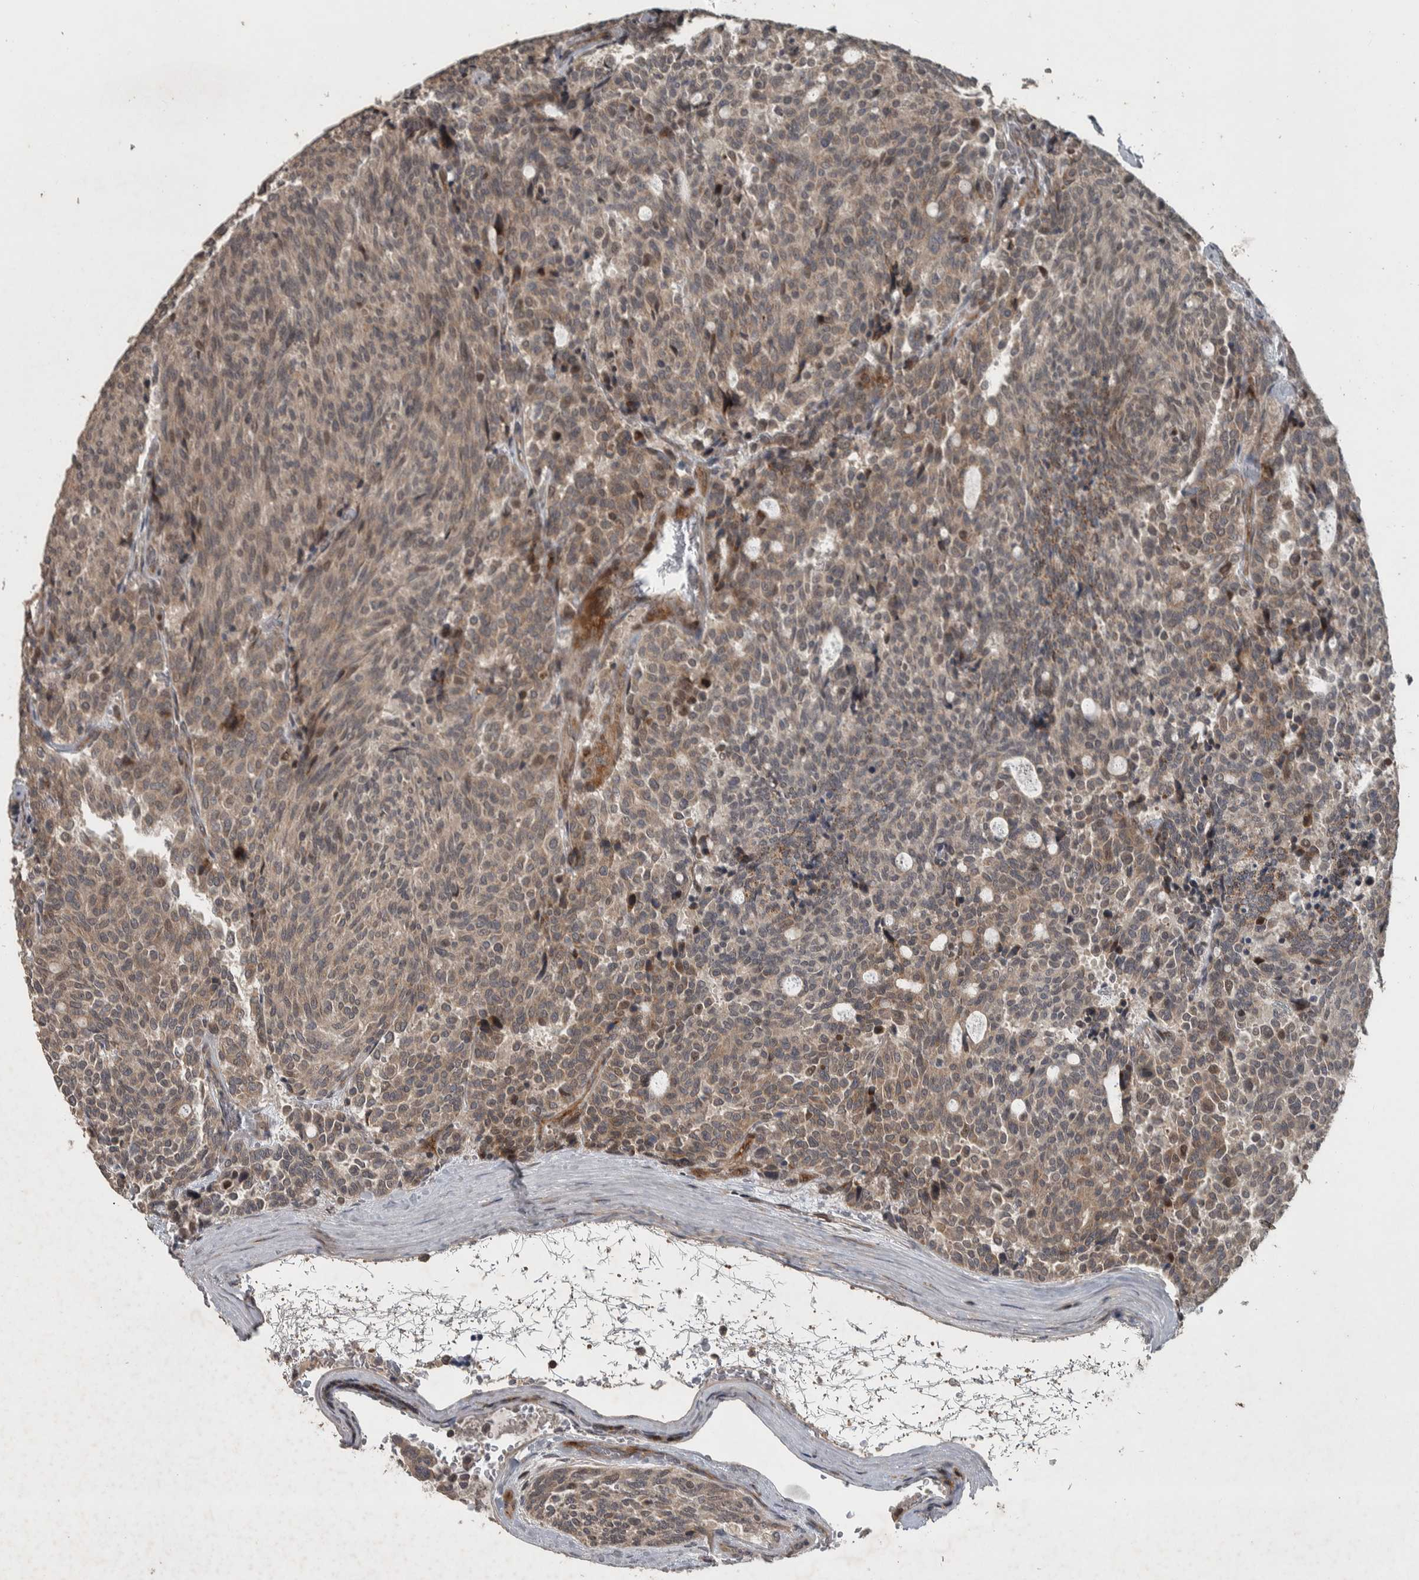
{"staining": {"intensity": "weak", "quantity": ">75%", "location": "cytoplasmic/membranous"}, "tissue": "carcinoid", "cell_type": "Tumor cells", "image_type": "cancer", "snomed": [{"axis": "morphology", "description": "Carcinoid, malignant, NOS"}, {"axis": "topography", "description": "Pancreas"}], "caption": "DAB immunohistochemical staining of carcinoid exhibits weak cytoplasmic/membranous protein positivity in about >75% of tumor cells.", "gene": "ERAL1", "patient": {"sex": "female", "age": 54}}